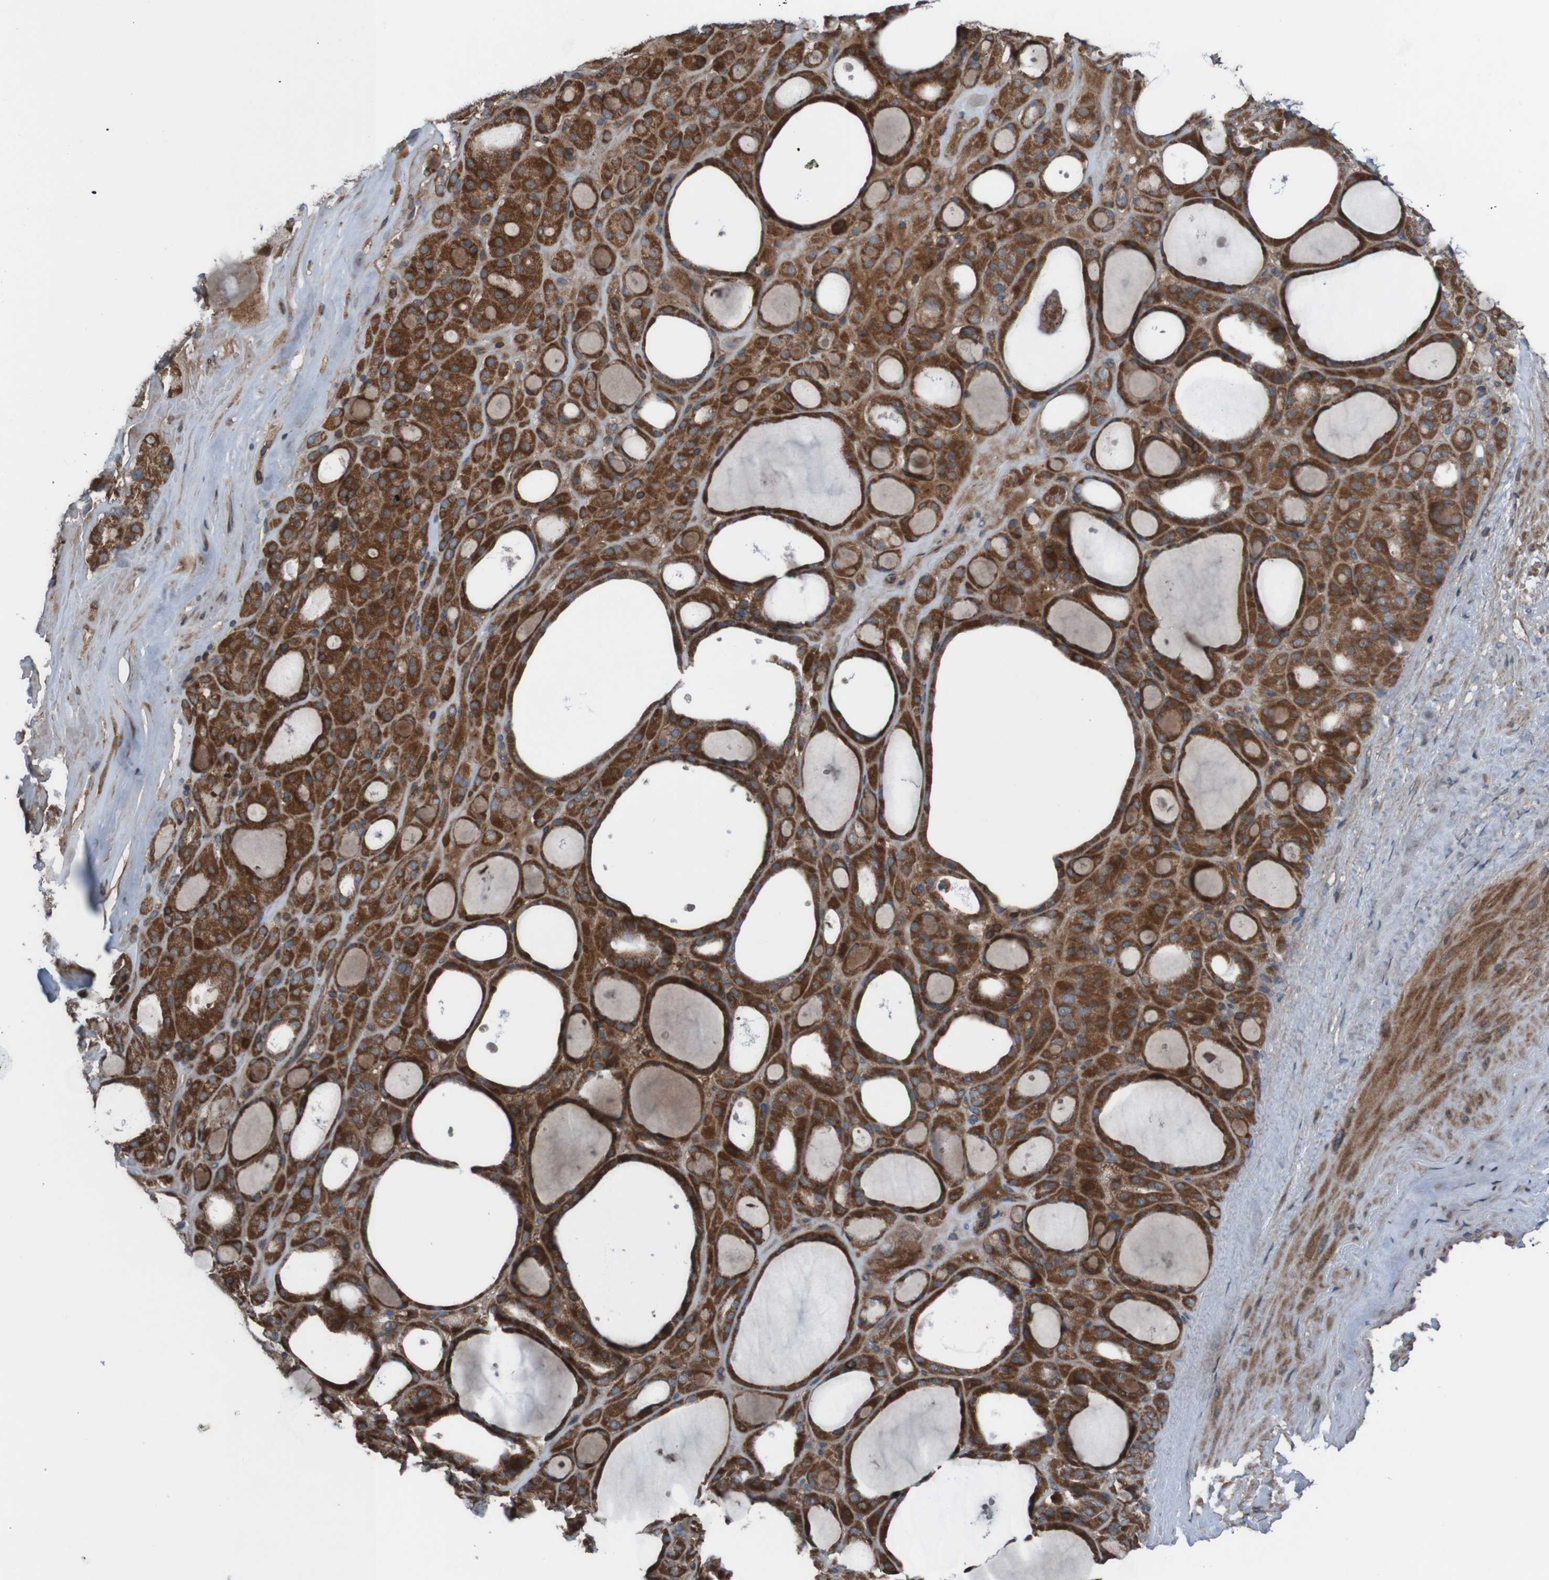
{"staining": {"intensity": "strong", "quantity": ">75%", "location": "cytoplasmic/membranous"}, "tissue": "thyroid gland", "cell_type": "Glandular cells", "image_type": "normal", "snomed": [{"axis": "morphology", "description": "Normal tissue, NOS"}, {"axis": "morphology", "description": "Carcinoma, NOS"}, {"axis": "topography", "description": "Thyroid gland"}], "caption": "A brown stain highlights strong cytoplasmic/membranous staining of a protein in glandular cells of normal thyroid gland. (DAB IHC with brightfield microscopy, high magnification).", "gene": "PDGFB", "patient": {"sex": "female", "age": 86}}